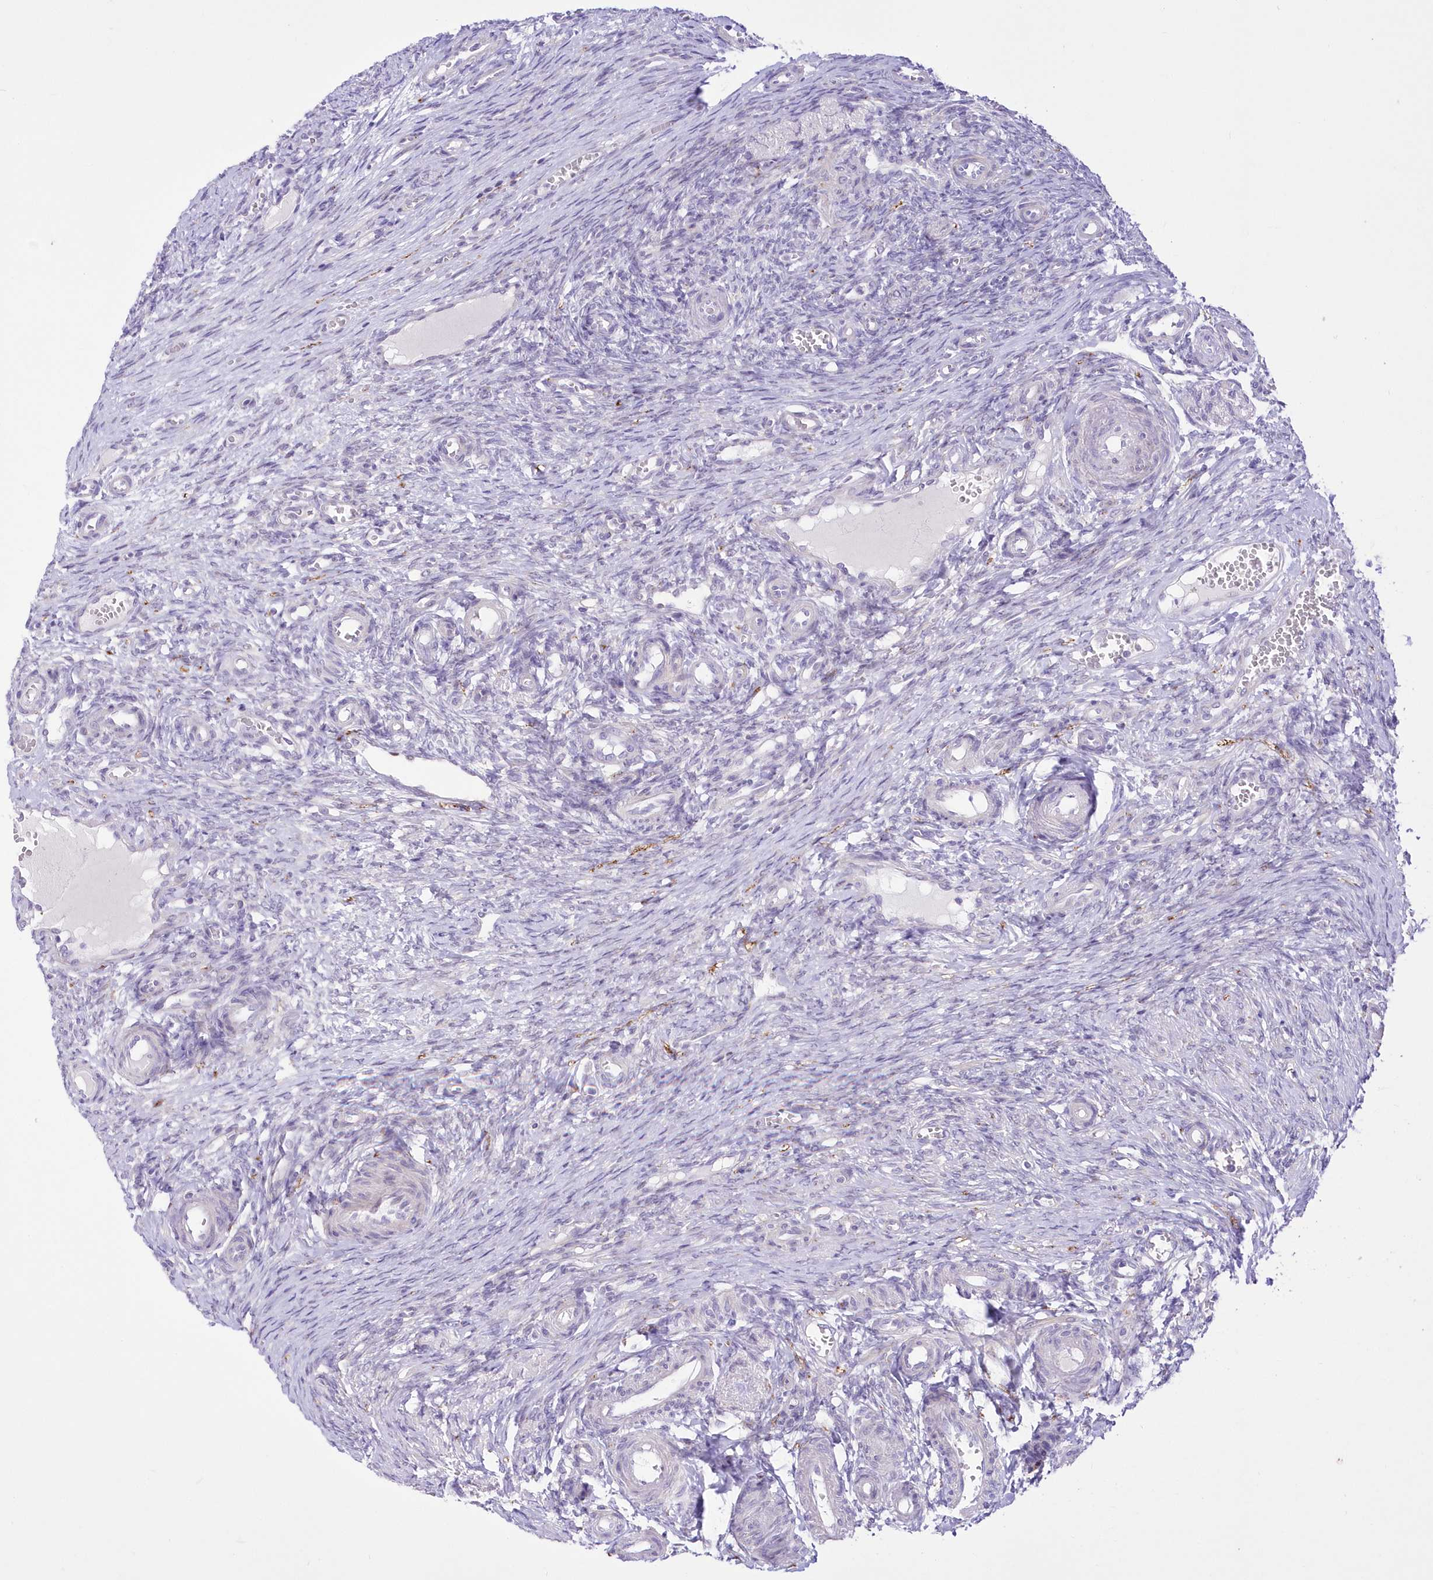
{"staining": {"intensity": "negative", "quantity": "none", "location": "none"}, "tissue": "ovary", "cell_type": "Ovarian stroma cells", "image_type": "normal", "snomed": [{"axis": "morphology", "description": "Adenocarcinoma, NOS"}, {"axis": "topography", "description": "Endometrium"}], "caption": "Image shows no significant protein positivity in ovarian stroma cells of normal ovary.", "gene": "FAM241B", "patient": {"sex": "female", "age": 32}}